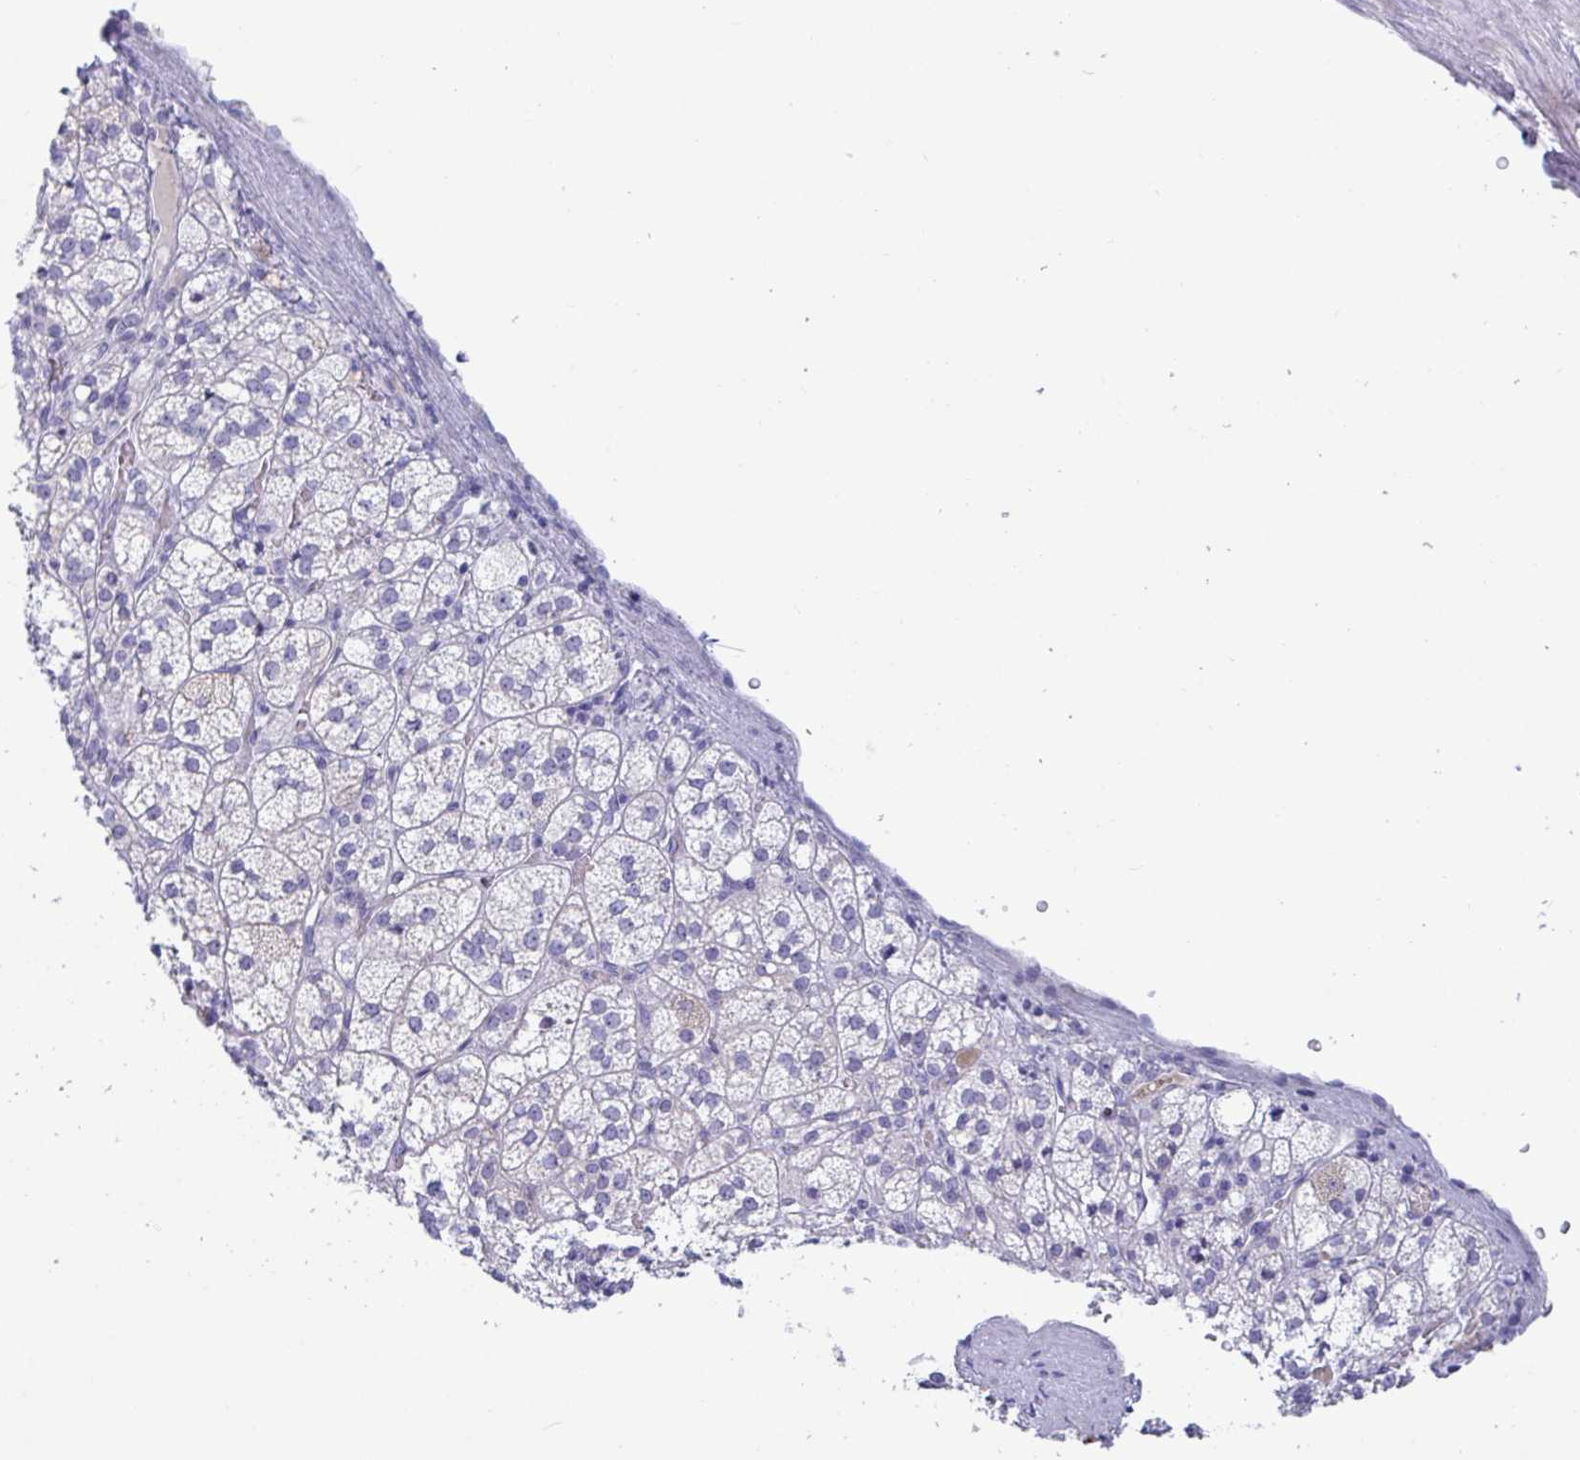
{"staining": {"intensity": "negative", "quantity": "none", "location": "none"}, "tissue": "adrenal gland", "cell_type": "Glandular cells", "image_type": "normal", "snomed": [{"axis": "morphology", "description": "Normal tissue, NOS"}, {"axis": "topography", "description": "Adrenal gland"}], "caption": "A micrograph of adrenal gland stained for a protein demonstrates no brown staining in glandular cells. (Stains: DAB immunohistochemistry (IHC) with hematoxylin counter stain, Microscopy: brightfield microscopy at high magnification).", "gene": "TAS2R38", "patient": {"sex": "female", "age": 60}}